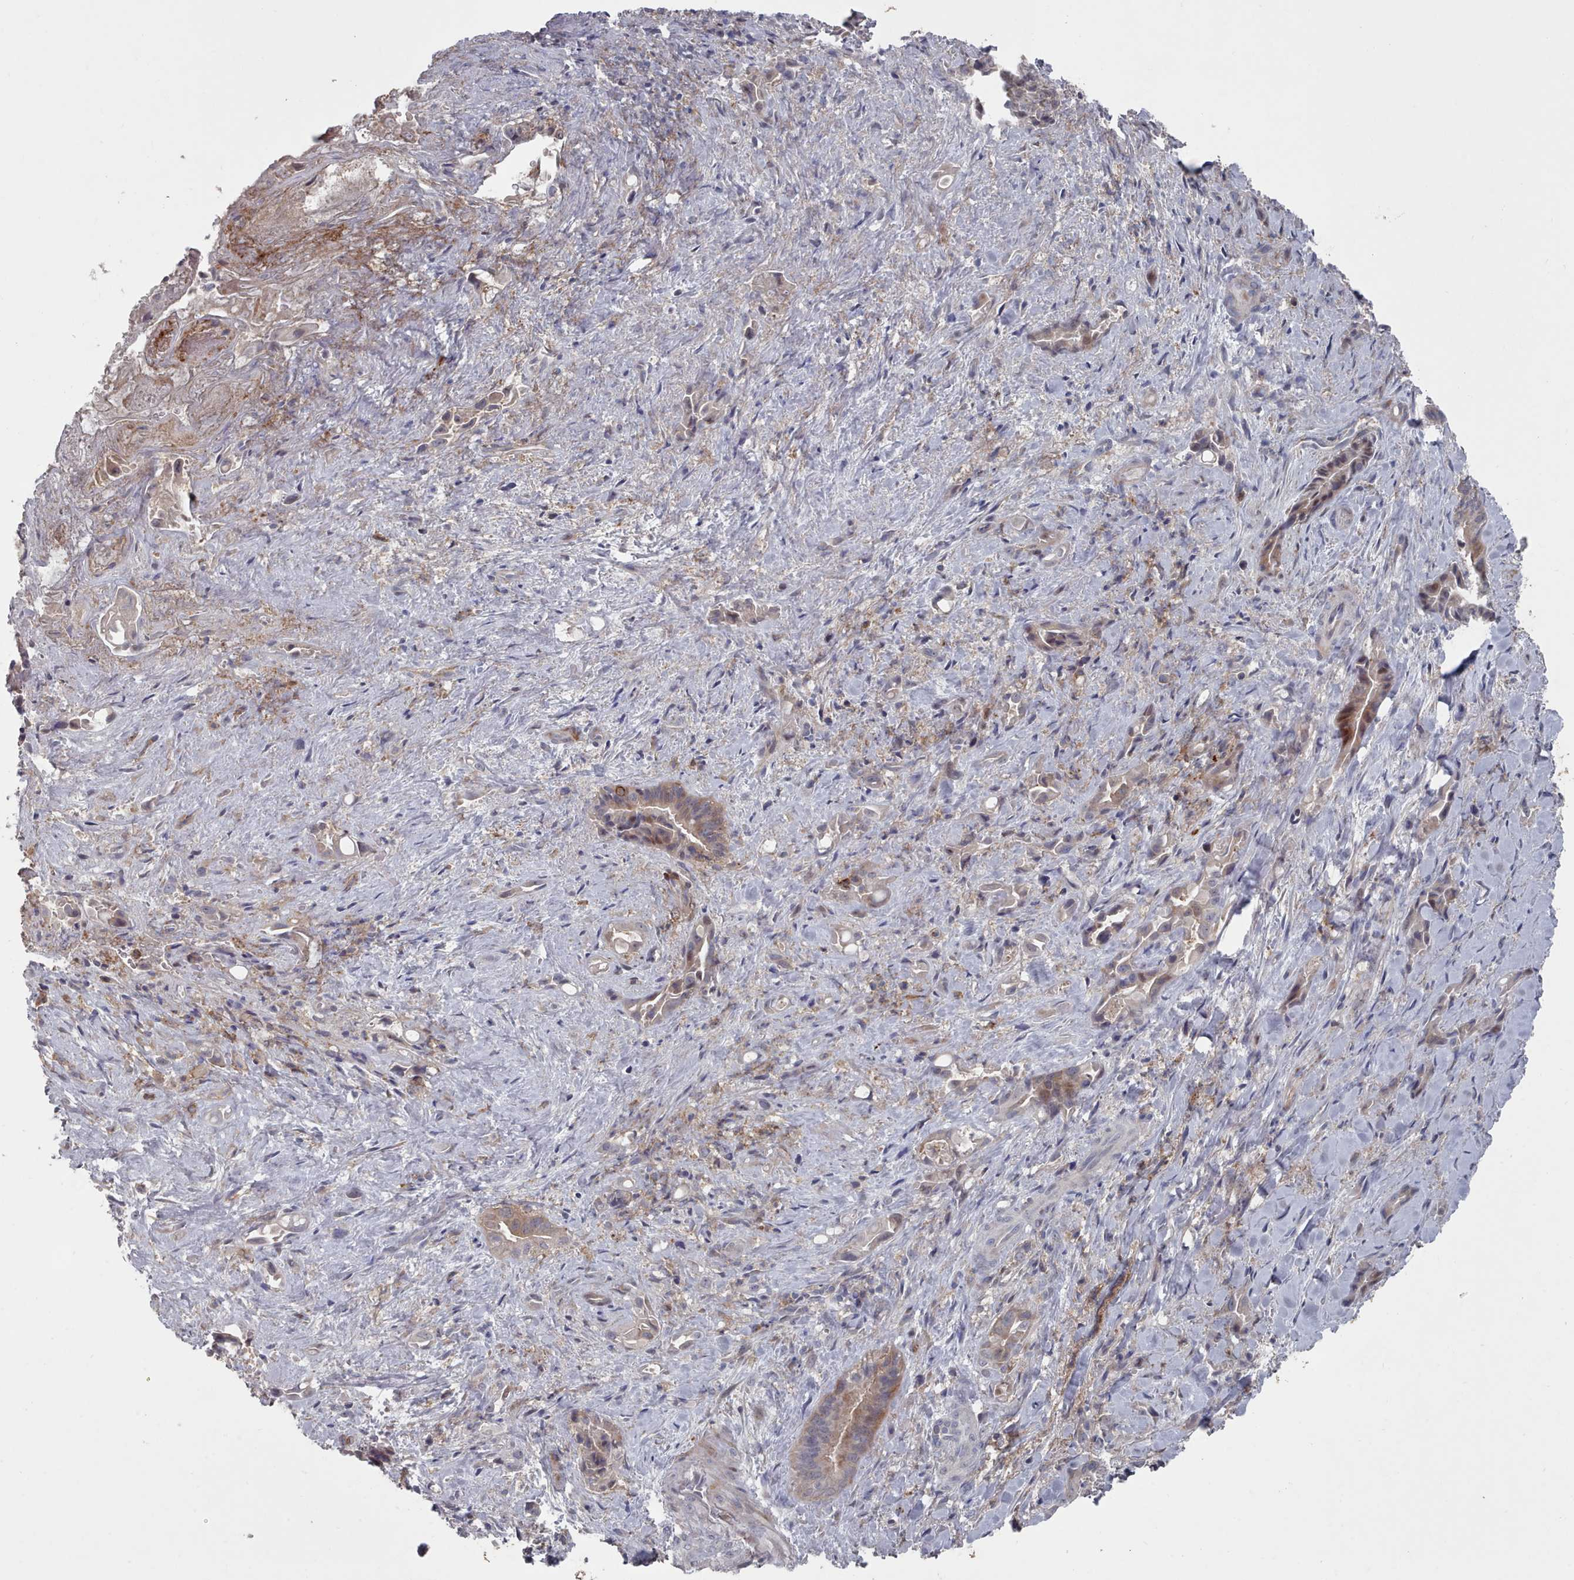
{"staining": {"intensity": "weak", "quantity": "<25%", "location": "cytoplasmic/membranous"}, "tissue": "liver cancer", "cell_type": "Tumor cells", "image_type": "cancer", "snomed": [{"axis": "morphology", "description": "Cholangiocarcinoma"}, {"axis": "topography", "description": "Liver"}], "caption": "Immunohistochemical staining of liver cancer shows no significant staining in tumor cells.", "gene": "COL8A2", "patient": {"sex": "female", "age": 68}}